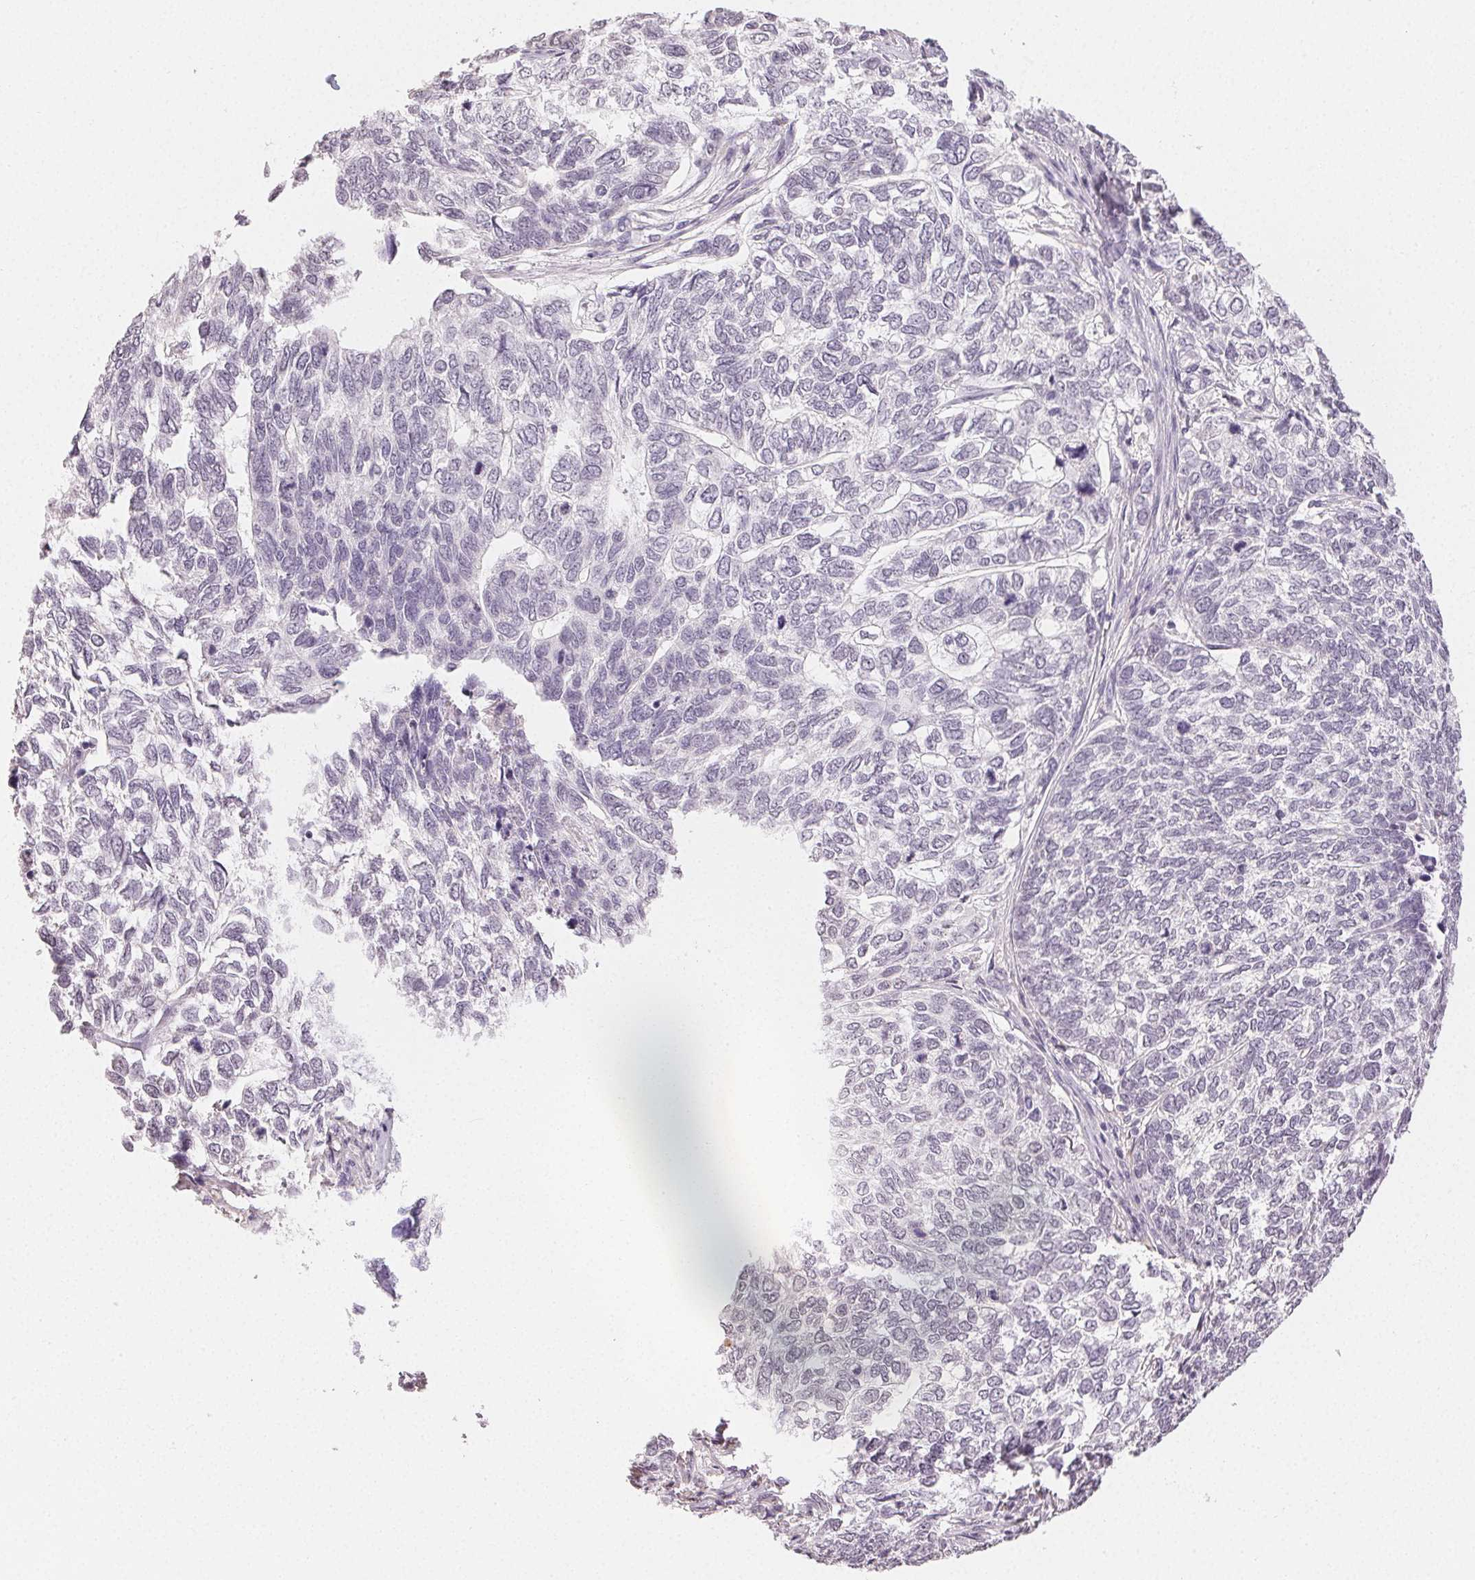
{"staining": {"intensity": "negative", "quantity": "none", "location": "none"}, "tissue": "skin cancer", "cell_type": "Tumor cells", "image_type": "cancer", "snomed": [{"axis": "morphology", "description": "Basal cell carcinoma"}, {"axis": "topography", "description": "Skin"}], "caption": "The histopathology image demonstrates no significant expression in tumor cells of basal cell carcinoma (skin).", "gene": "TMEM174", "patient": {"sex": "female", "age": 65}}